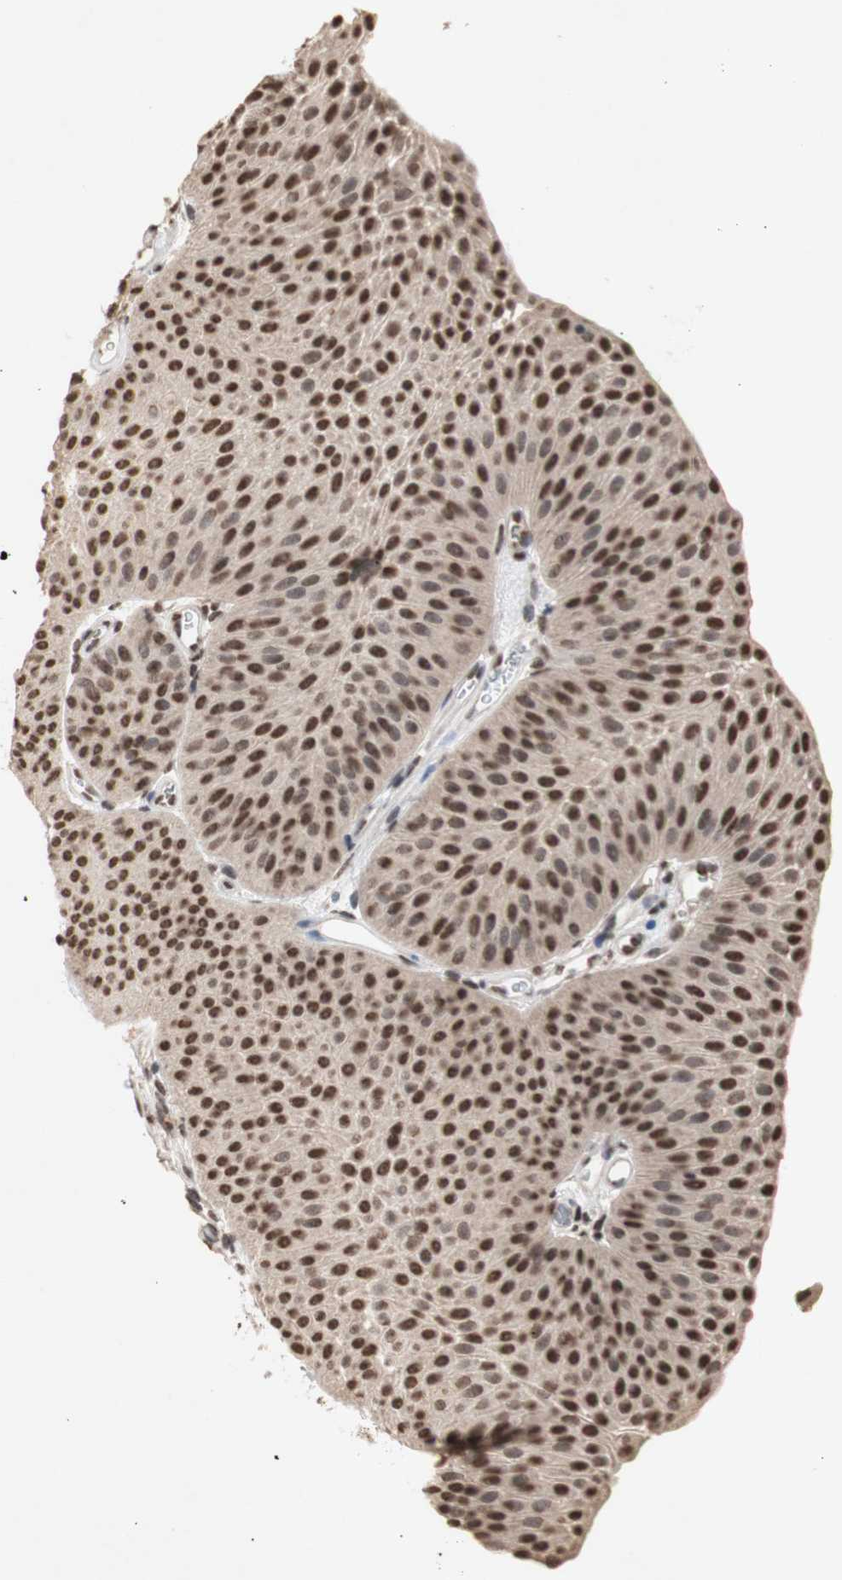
{"staining": {"intensity": "strong", "quantity": ">75%", "location": "nuclear"}, "tissue": "urothelial cancer", "cell_type": "Tumor cells", "image_type": "cancer", "snomed": [{"axis": "morphology", "description": "Urothelial carcinoma, Low grade"}, {"axis": "topography", "description": "Urinary bladder"}], "caption": "Human low-grade urothelial carcinoma stained with a brown dye exhibits strong nuclear positive expression in about >75% of tumor cells.", "gene": "SFPQ", "patient": {"sex": "female", "age": 60}}